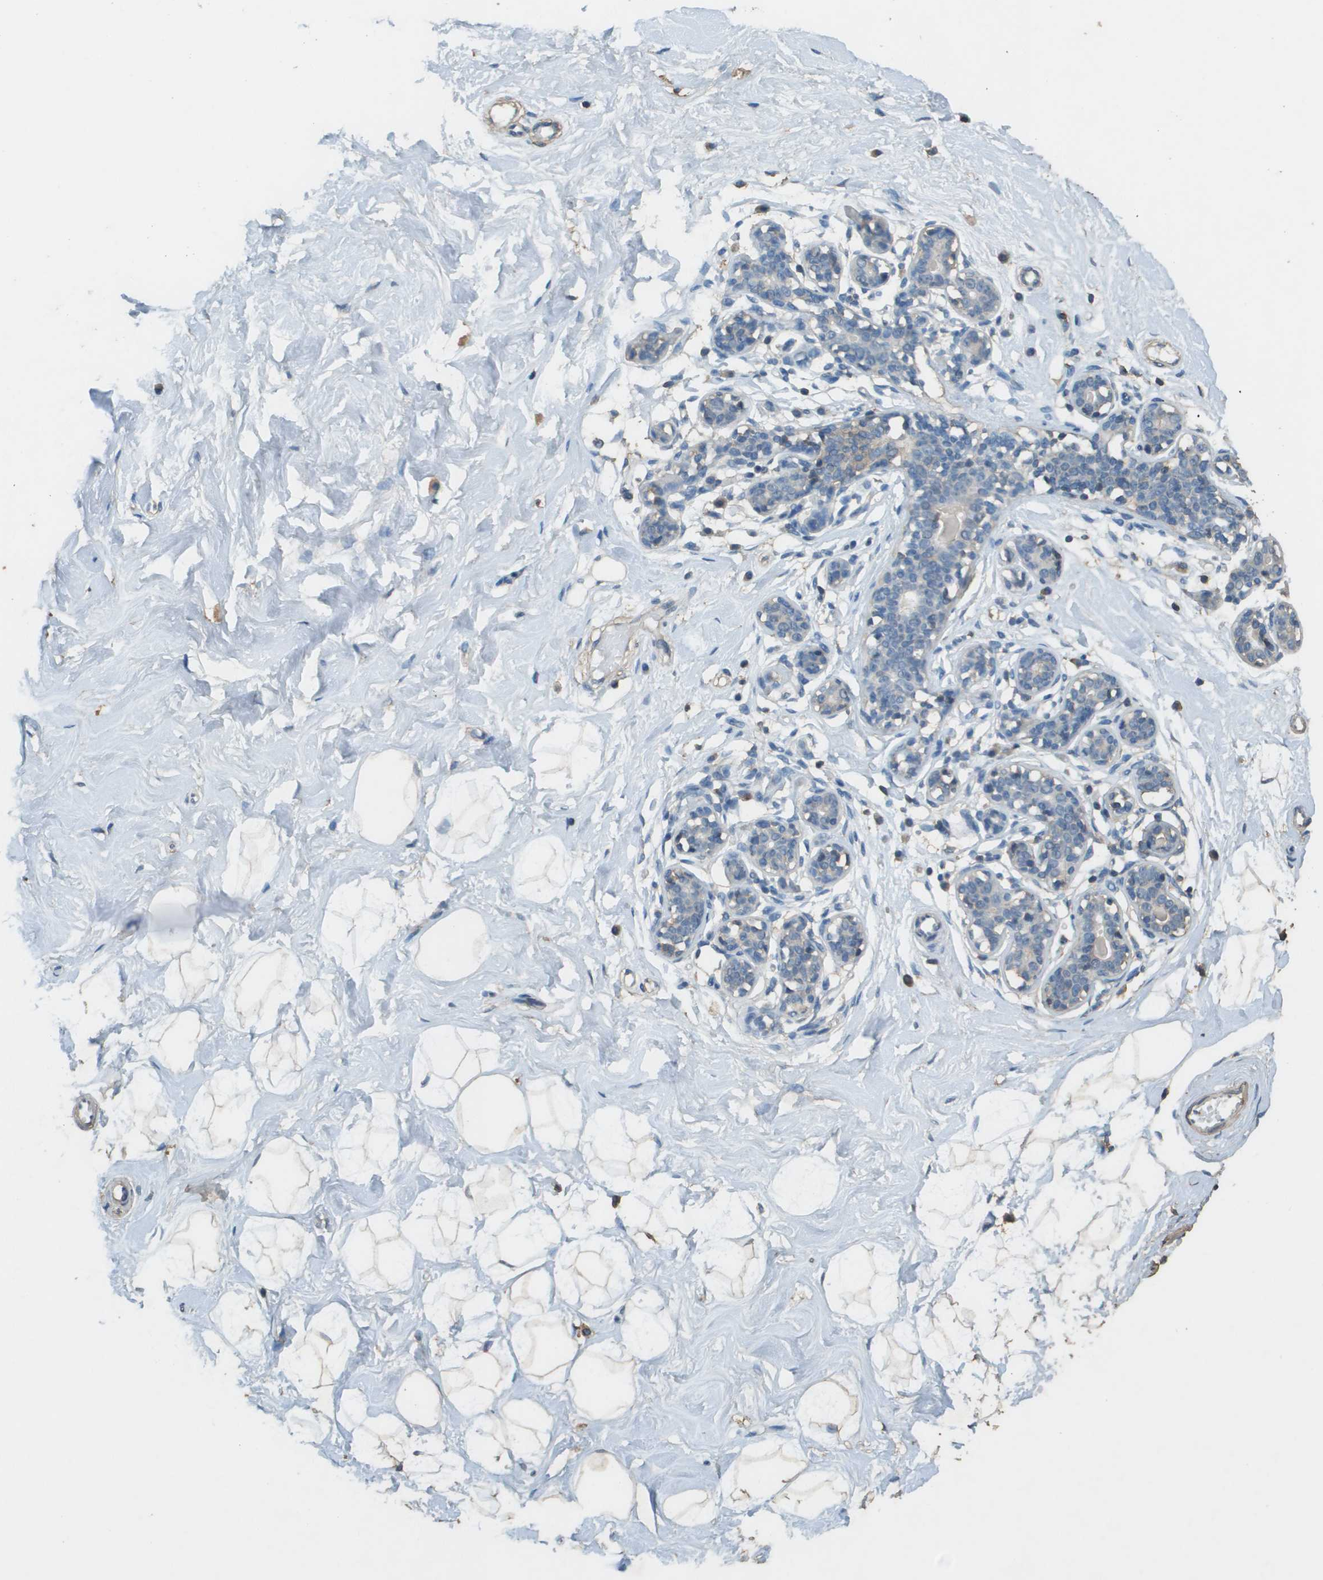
{"staining": {"intensity": "negative", "quantity": "none", "location": "none"}, "tissue": "breast", "cell_type": "Adipocytes", "image_type": "normal", "snomed": [{"axis": "morphology", "description": "Normal tissue, NOS"}, {"axis": "topography", "description": "Breast"}], "caption": "High power microscopy image of an immunohistochemistry (IHC) photomicrograph of unremarkable breast, revealing no significant staining in adipocytes.", "gene": "MS4A7", "patient": {"sex": "female", "age": 23}}